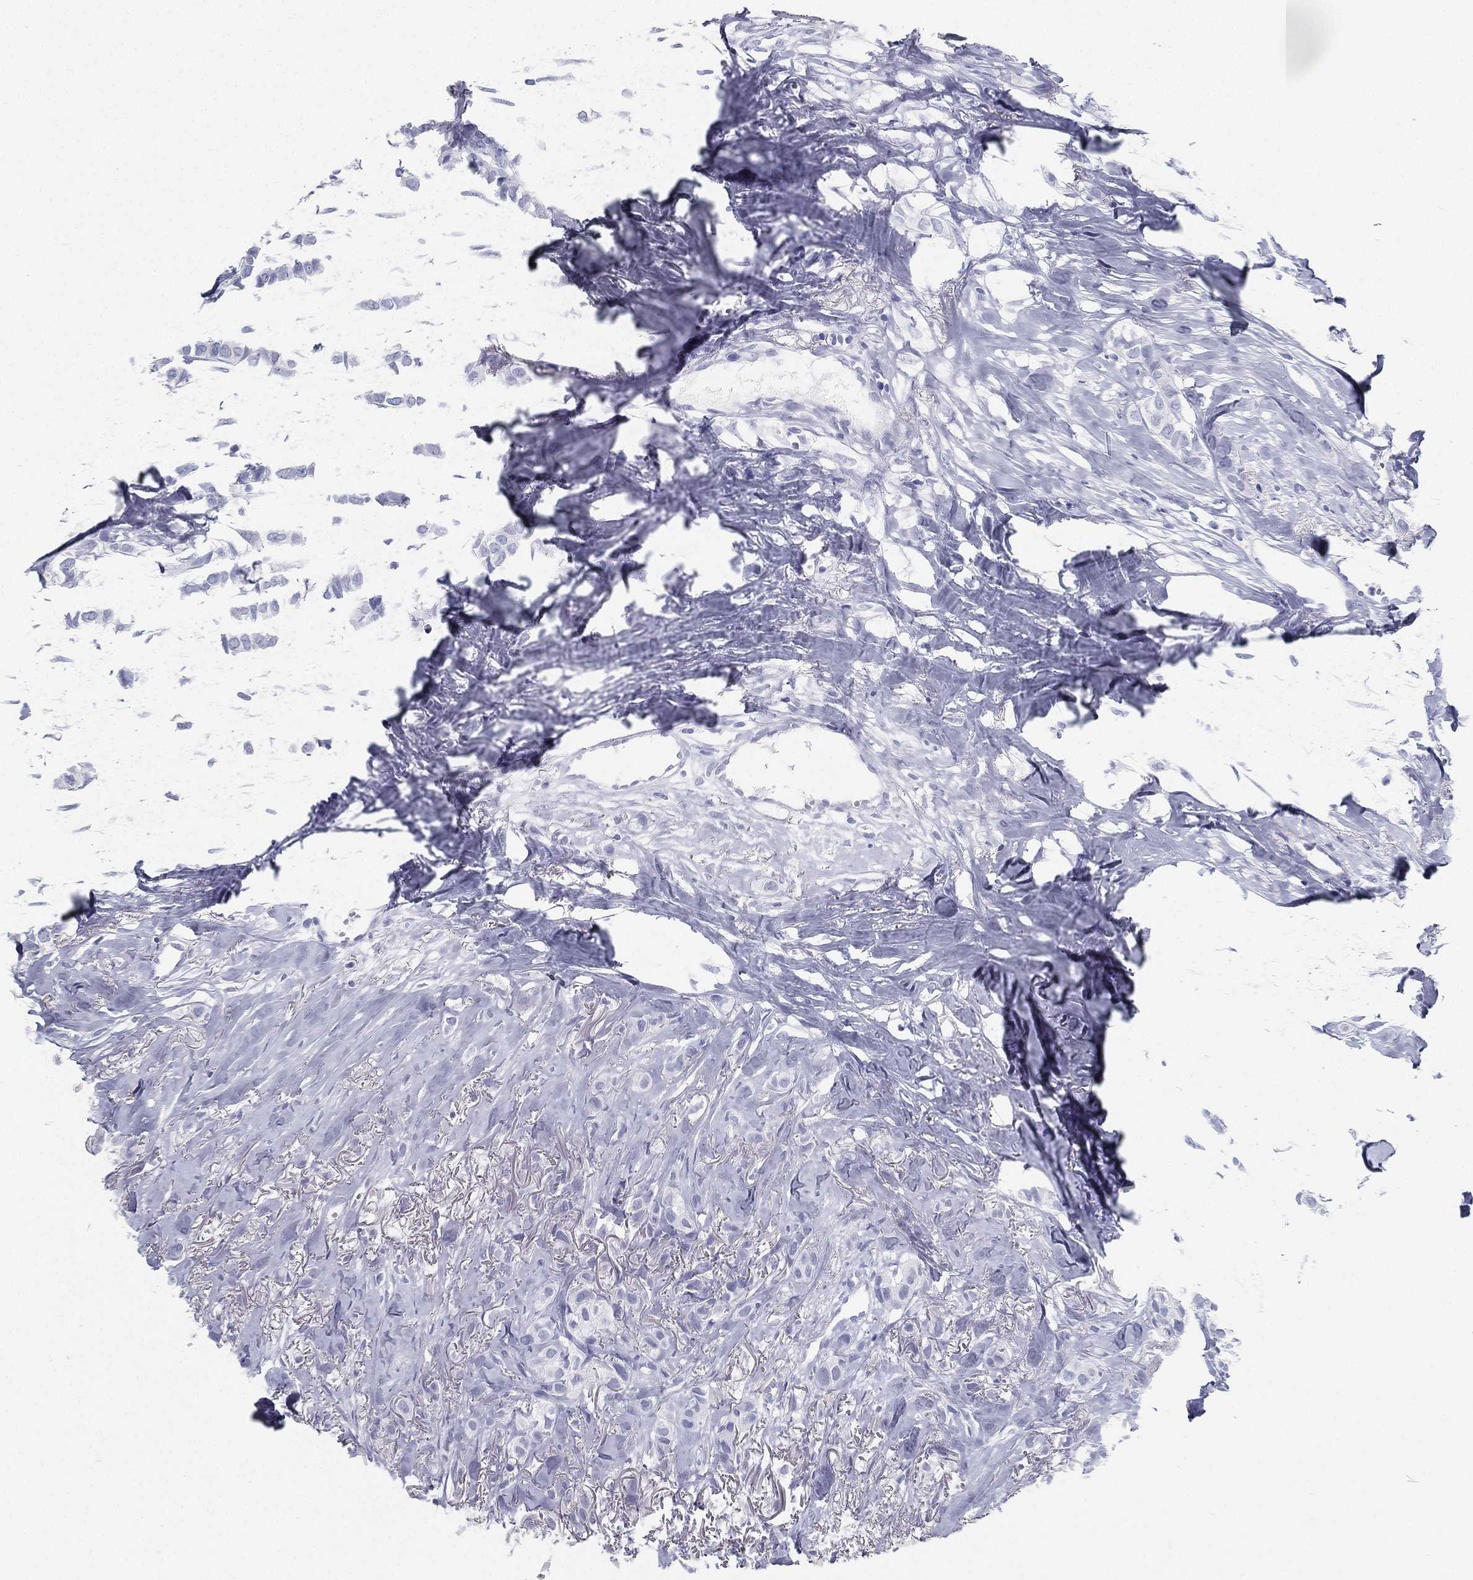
{"staining": {"intensity": "negative", "quantity": "none", "location": "none"}, "tissue": "breast cancer", "cell_type": "Tumor cells", "image_type": "cancer", "snomed": [{"axis": "morphology", "description": "Duct carcinoma"}, {"axis": "topography", "description": "Breast"}], "caption": "This image is of breast invasive ductal carcinoma stained with IHC to label a protein in brown with the nuclei are counter-stained blue. There is no staining in tumor cells.", "gene": "ATP1B2", "patient": {"sex": "female", "age": 85}}